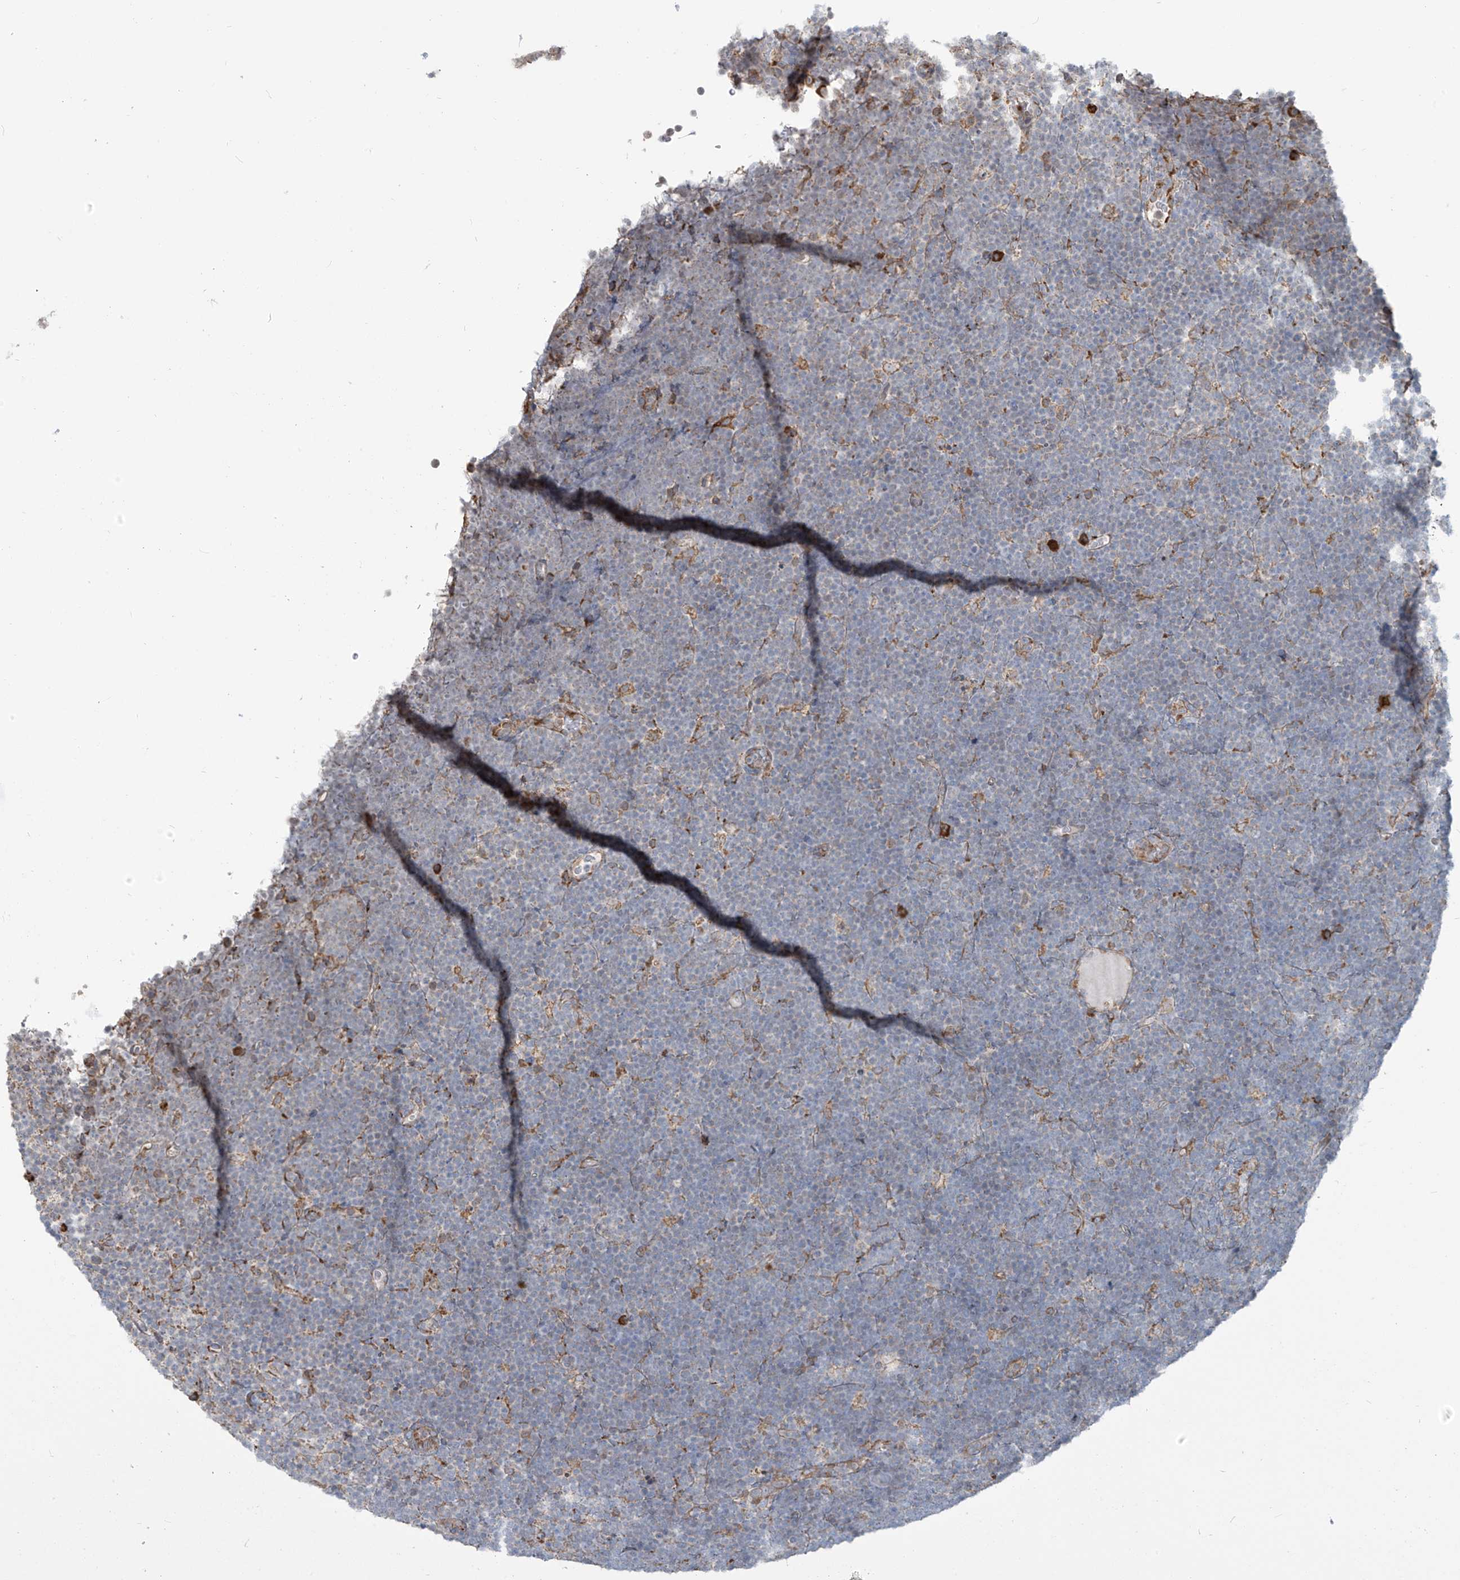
{"staining": {"intensity": "negative", "quantity": "none", "location": "none"}, "tissue": "lymphoma", "cell_type": "Tumor cells", "image_type": "cancer", "snomed": [{"axis": "morphology", "description": "Malignant lymphoma, non-Hodgkin's type, High grade"}, {"axis": "topography", "description": "Lymph node"}], "caption": "Immunohistochemical staining of human lymphoma exhibits no significant staining in tumor cells. (DAB immunohistochemistry with hematoxylin counter stain).", "gene": "KATNIP", "patient": {"sex": "male", "age": 13}}